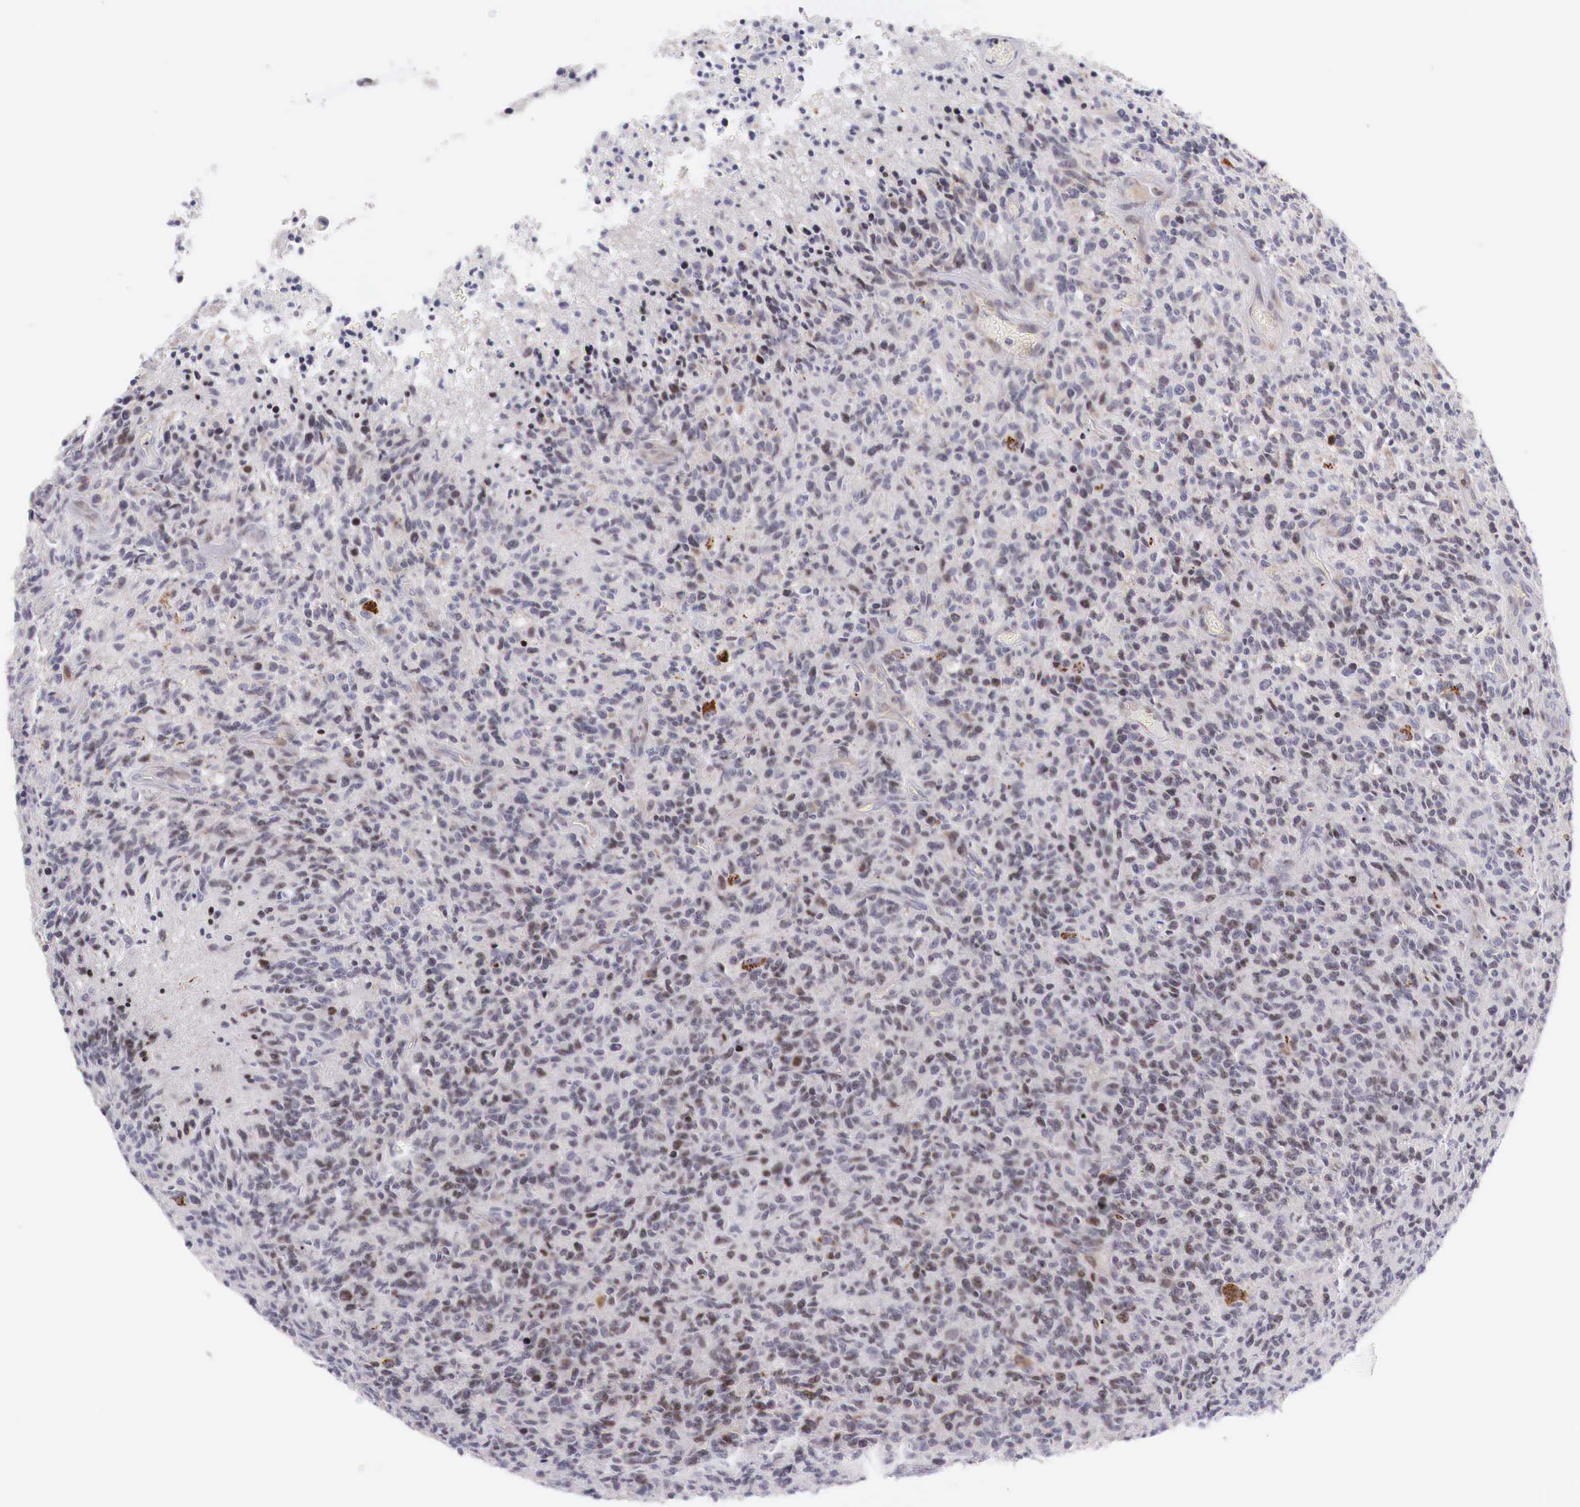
{"staining": {"intensity": "weak", "quantity": "<25%", "location": "none"}, "tissue": "glioma", "cell_type": "Tumor cells", "image_type": "cancer", "snomed": [{"axis": "morphology", "description": "Glioma, malignant, High grade"}, {"axis": "topography", "description": "Brain"}], "caption": "DAB immunohistochemical staining of glioma displays no significant expression in tumor cells.", "gene": "CLCN5", "patient": {"sex": "male", "age": 36}}